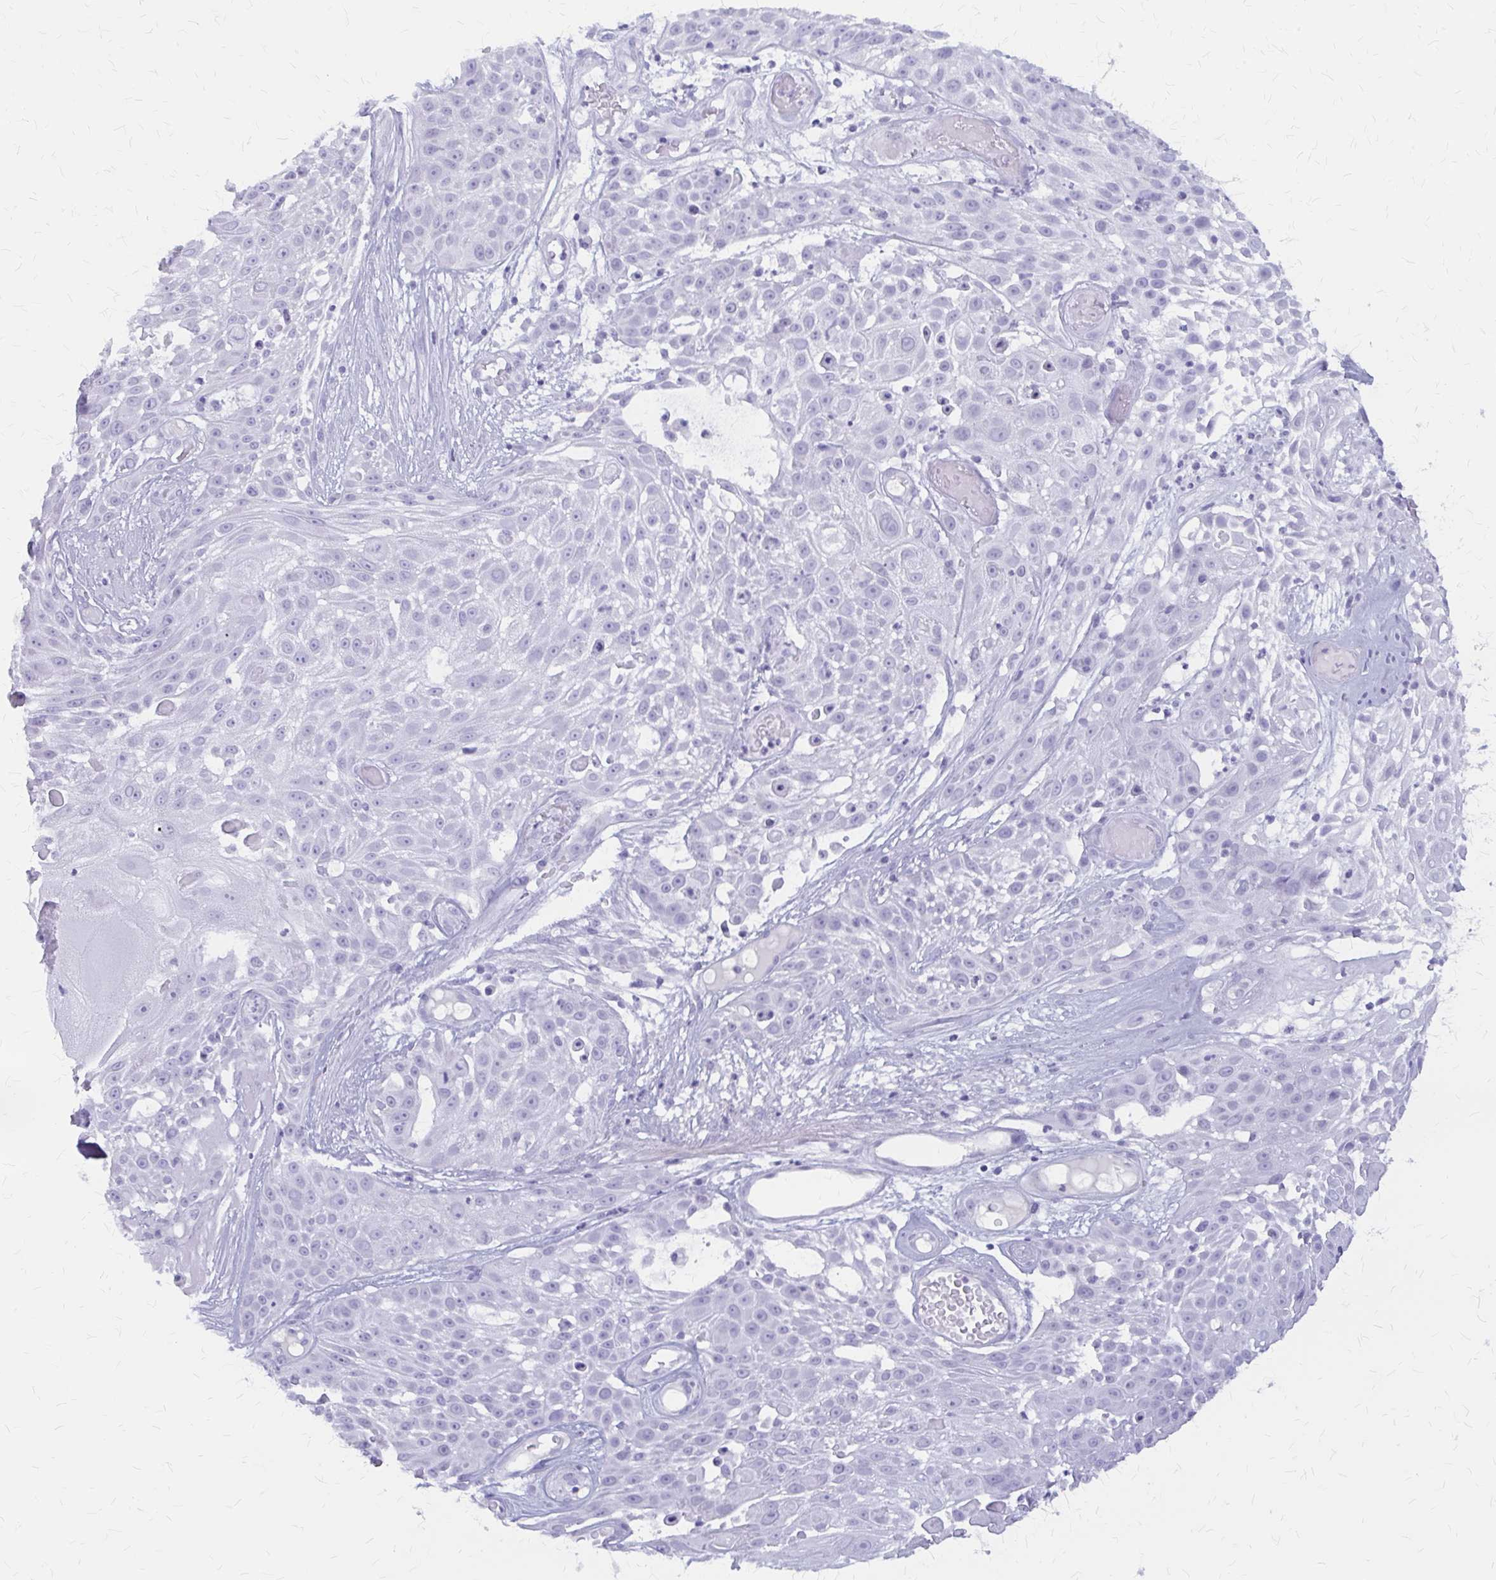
{"staining": {"intensity": "negative", "quantity": "none", "location": "none"}, "tissue": "skin cancer", "cell_type": "Tumor cells", "image_type": "cancer", "snomed": [{"axis": "morphology", "description": "Squamous cell carcinoma, NOS"}, {"axis": "topography", "description": "Skin"}], "caption": "Skin cancer (squamous cell carcinoma) stained for a protein using immunohistochemistry reveals no positivity tumor cells.", "gene": "KLHDC7A", "patient": {"sex": "female", "age": 86}}